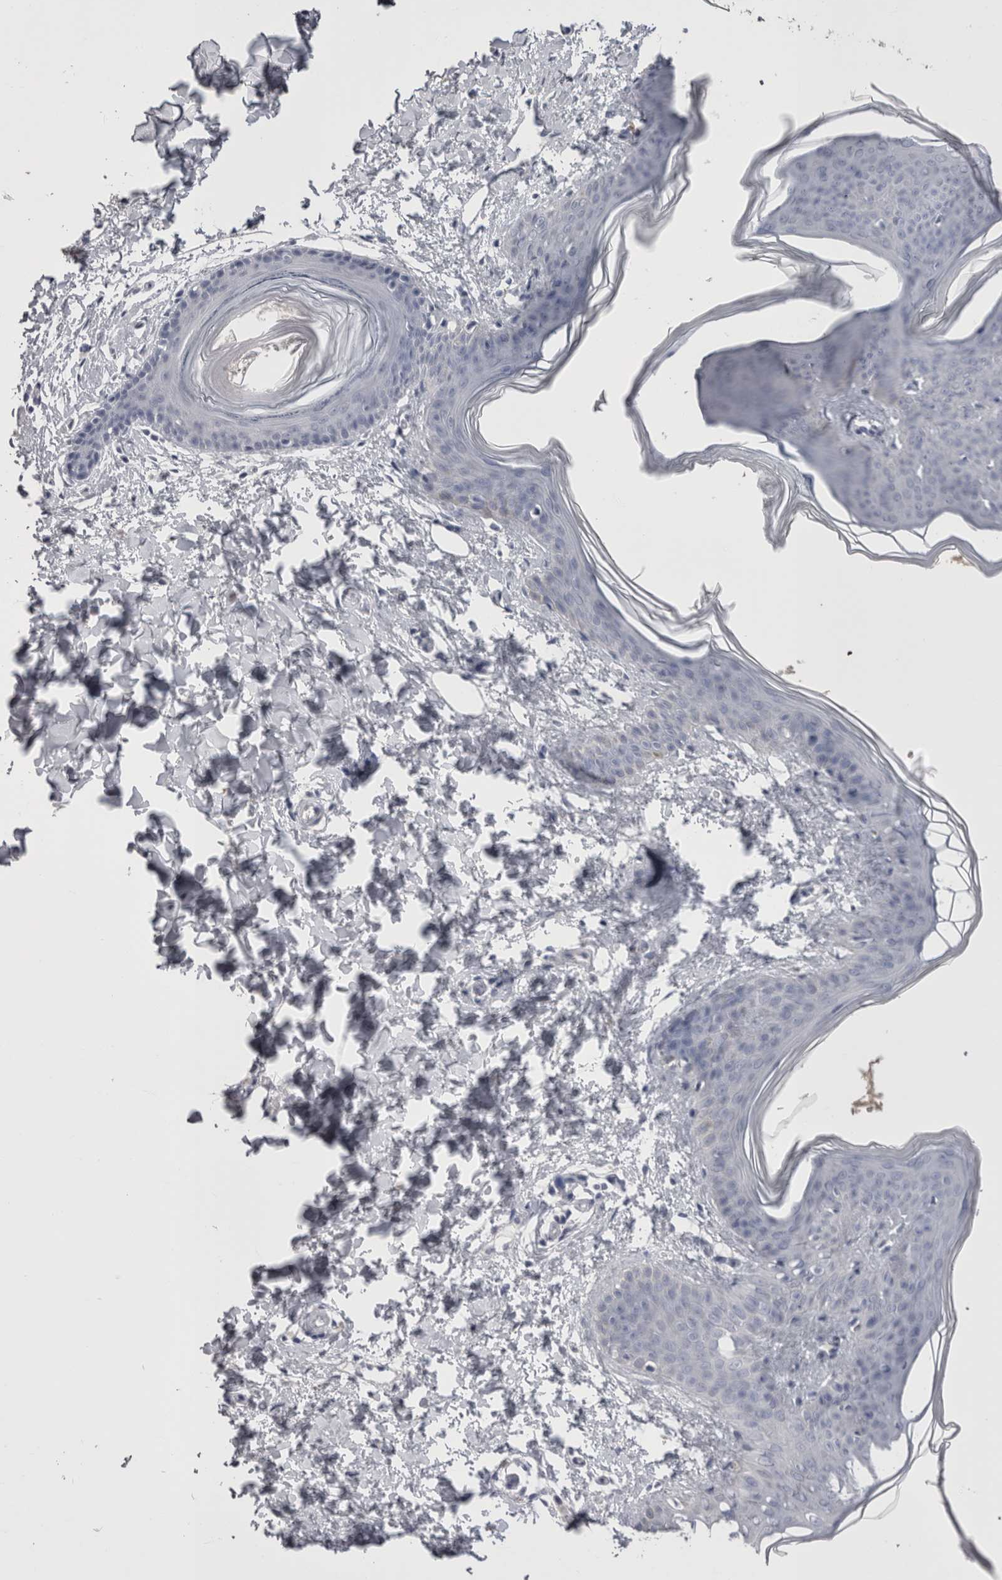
{"staining": {"intensity": "negative", "quantity": "none", "location": "none"}, "tissue": "skin", "cell_type": "Fibroblasts", "image_type": "normal", "snomed": [{"axis": "morphology", "description": "Normal tissue, NOS"}, {"axis": "topography", "description": "Skin"}], "caption": "Immunohistochemistry image of benign skin stained for a protein (brown), which exhibits no expression in fibroblasts.", "gene": "CDHR5", "patient": {"sex": "female", "age": 17}}